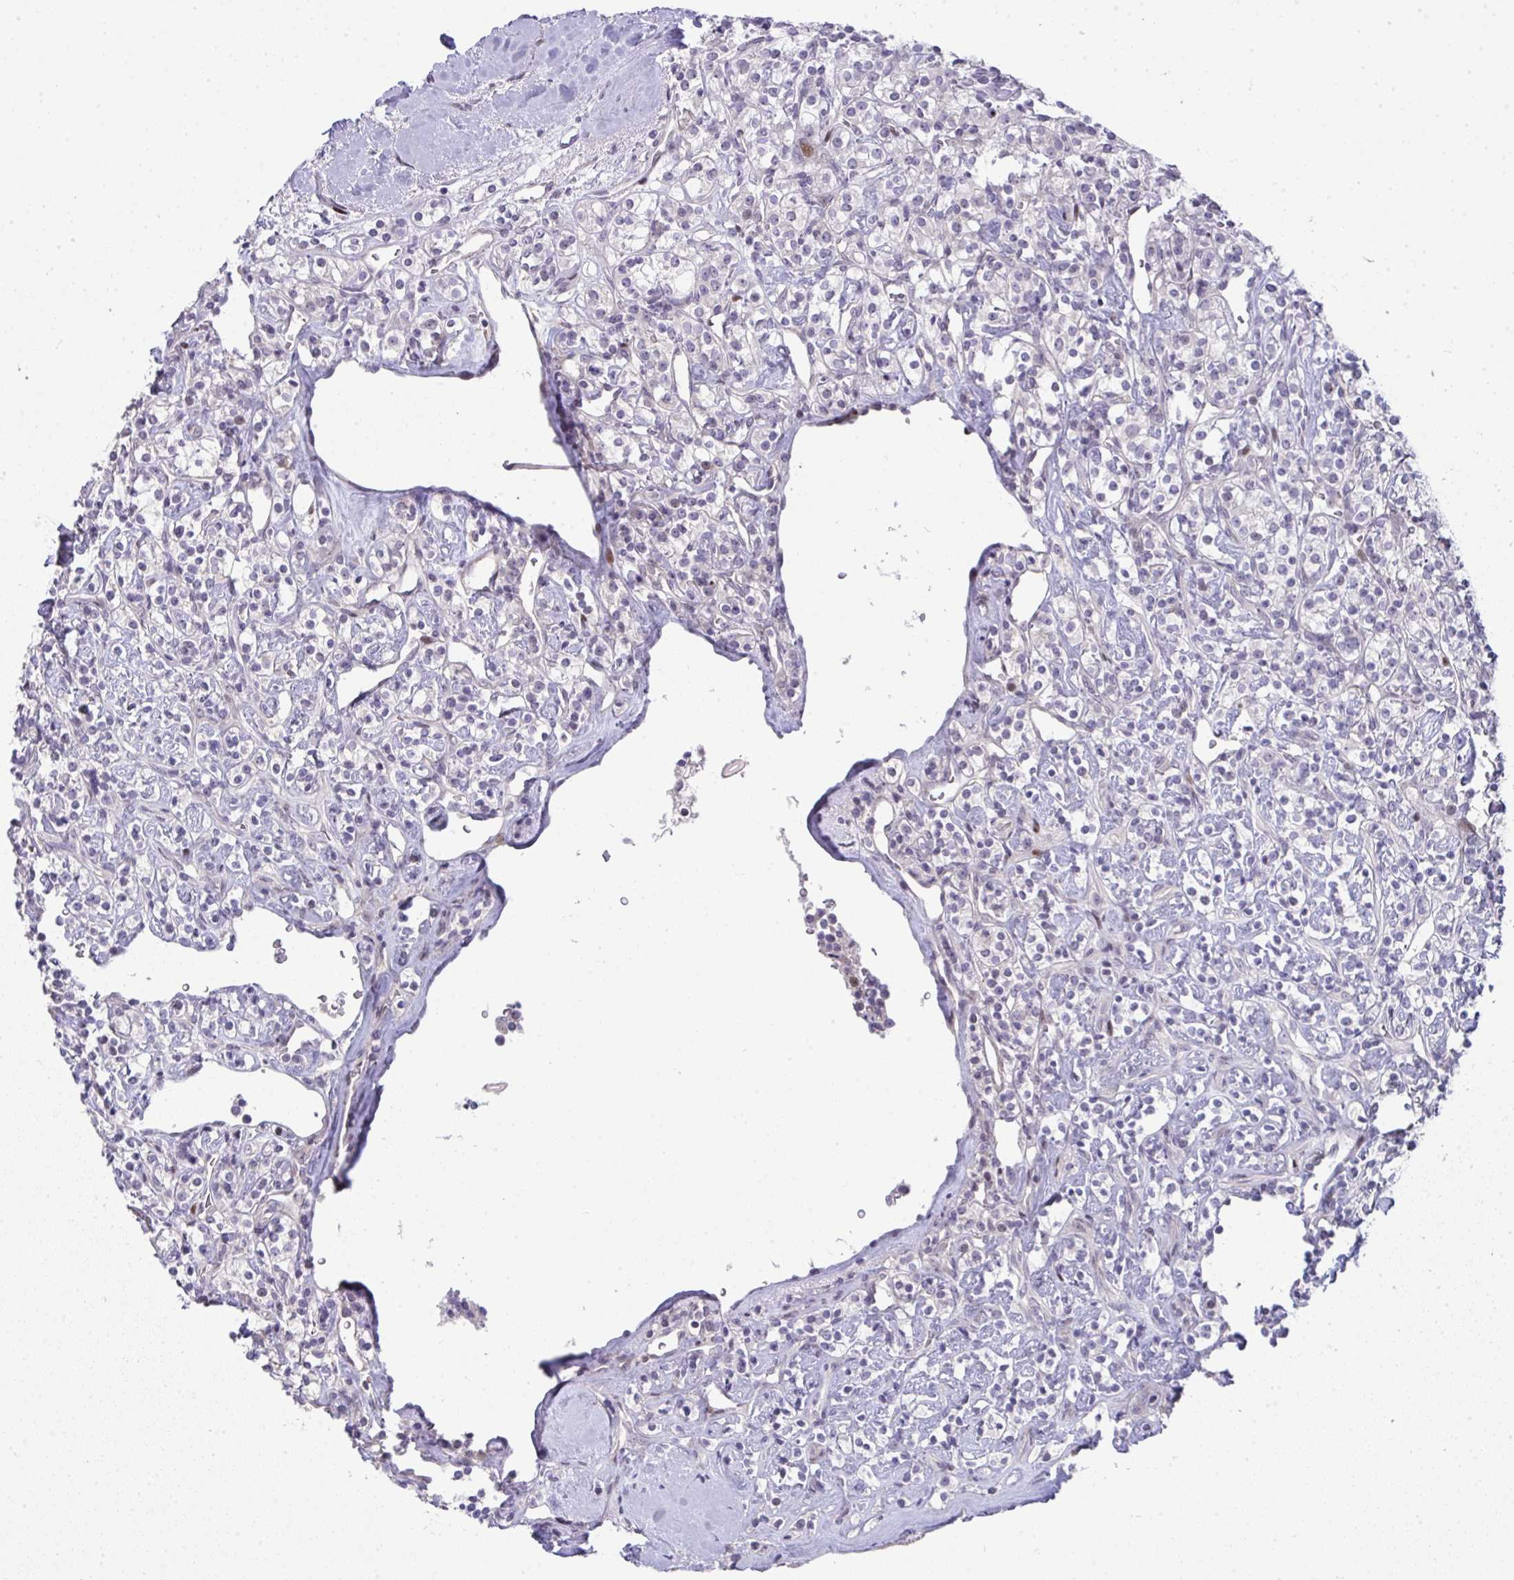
{"staining": {"intensity": "moderate", "quantity": "<25%", "location": "nuclear"}, "tissue": "renal cancer", "cell_type": "Tumor cells", "image_type": "cancer", "snomed": [{"axis": "morphology", "description": "Adenocarcinoma, NOS"}, {"axis": "topography", "description": "Kidney"}], "caption": "Immunohistochemical staining of adenocarcinoma (renal) demonstrates low levels of moderate nuclear protein staining in approximately <25% of tumor cells.", "gene": "GALNT16", "patient": {"sex": "male", "age": 77}}